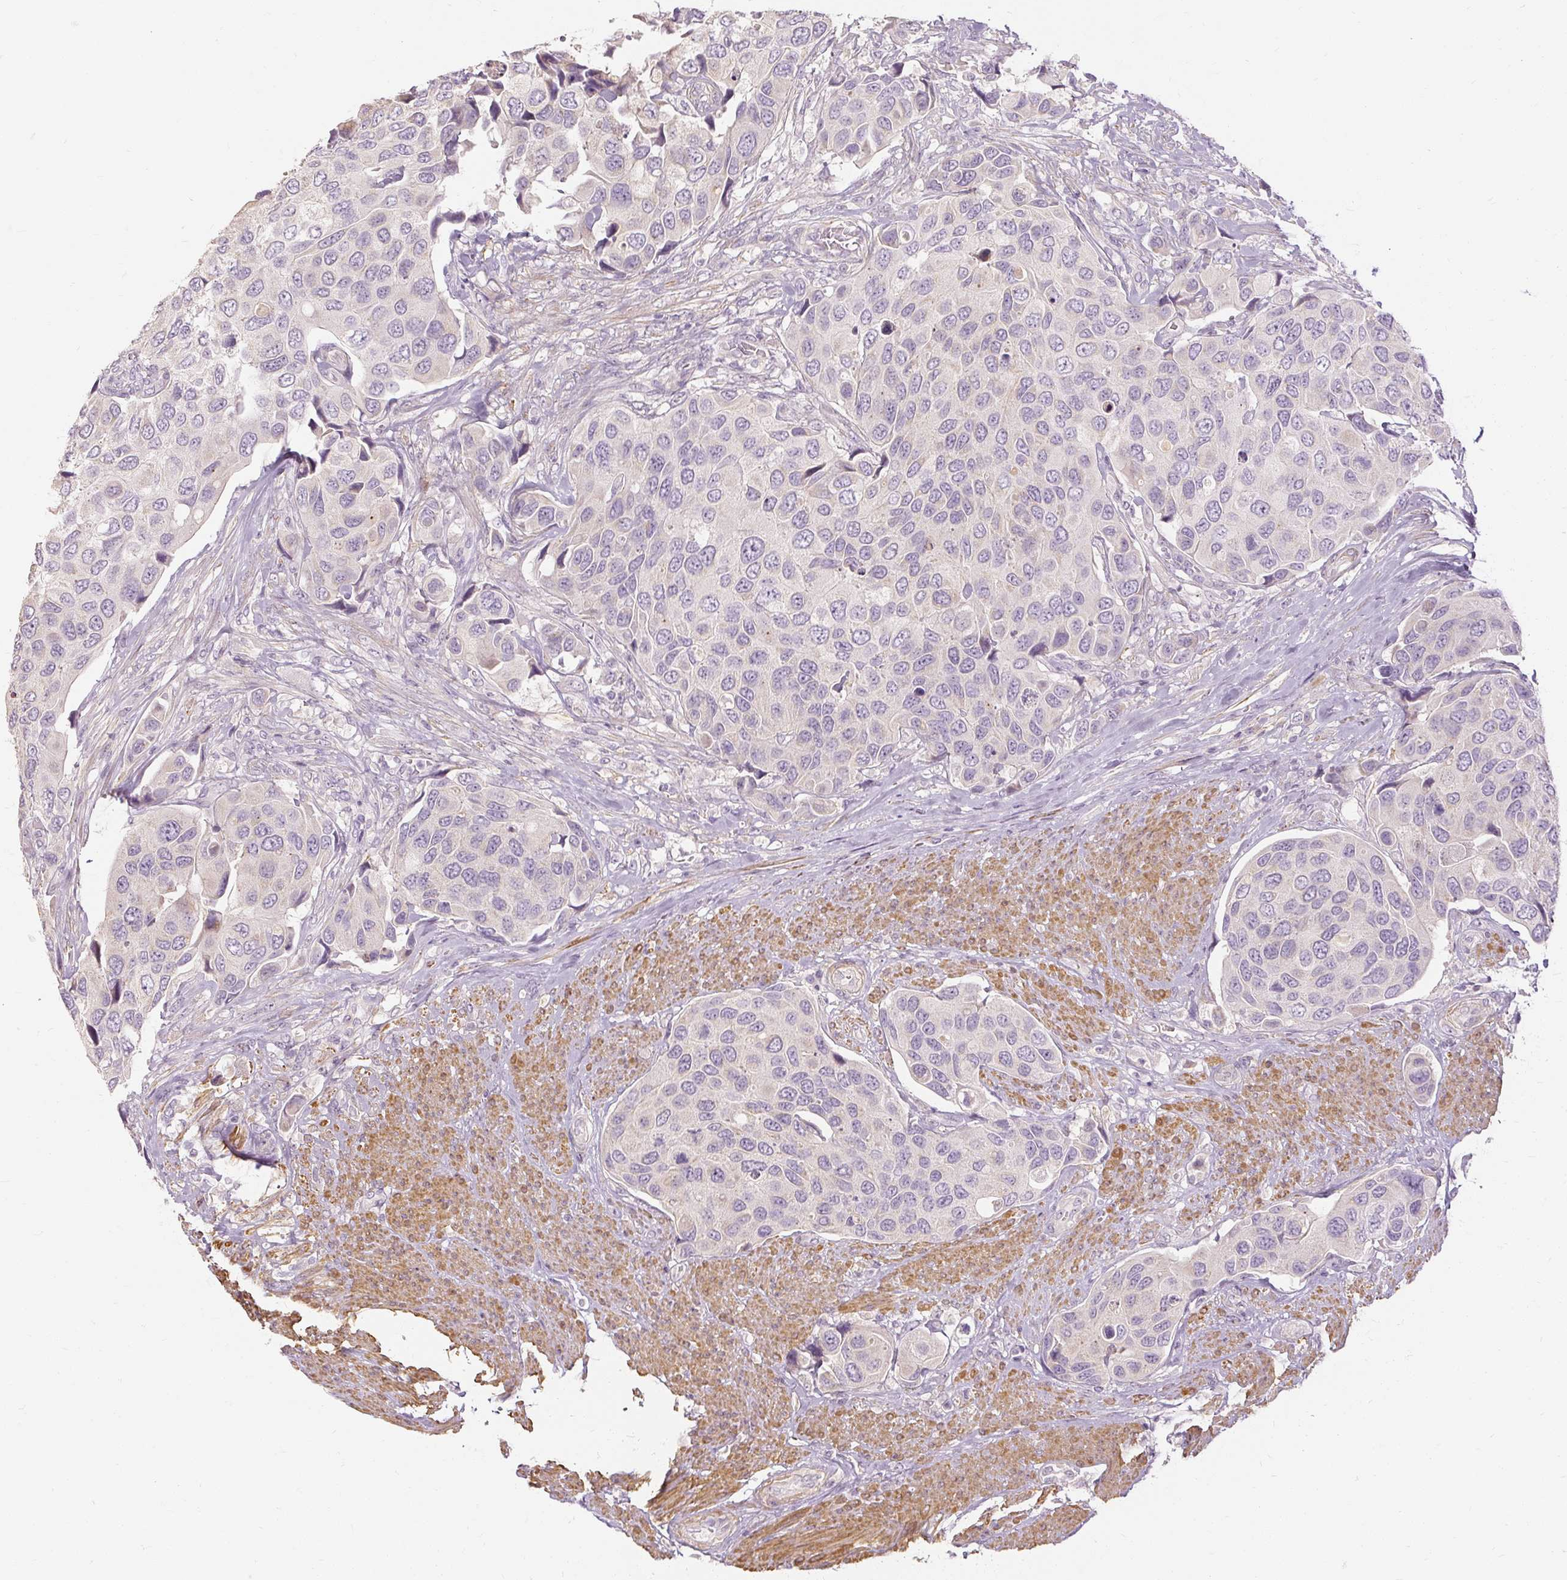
{"staining": {"intensity": "negative", "quantity": "none", "location": "none"}, "tissue": "urothelial cancer", "cell_type": "Tumor cells", "image_type": "cancer", "snomed": [{"axis": "morphology", "description": "Urothelial carcinoma, High grade"}, {"axis": "topography", "description": "Urinary bladder"}], "caption": "IHC of human urothelial cancer exhibits no expression in tumor cells. (DAB IHC, high magnification).", "gene": "CAPN3", "patient": {"sex": "male", "age": 74}}